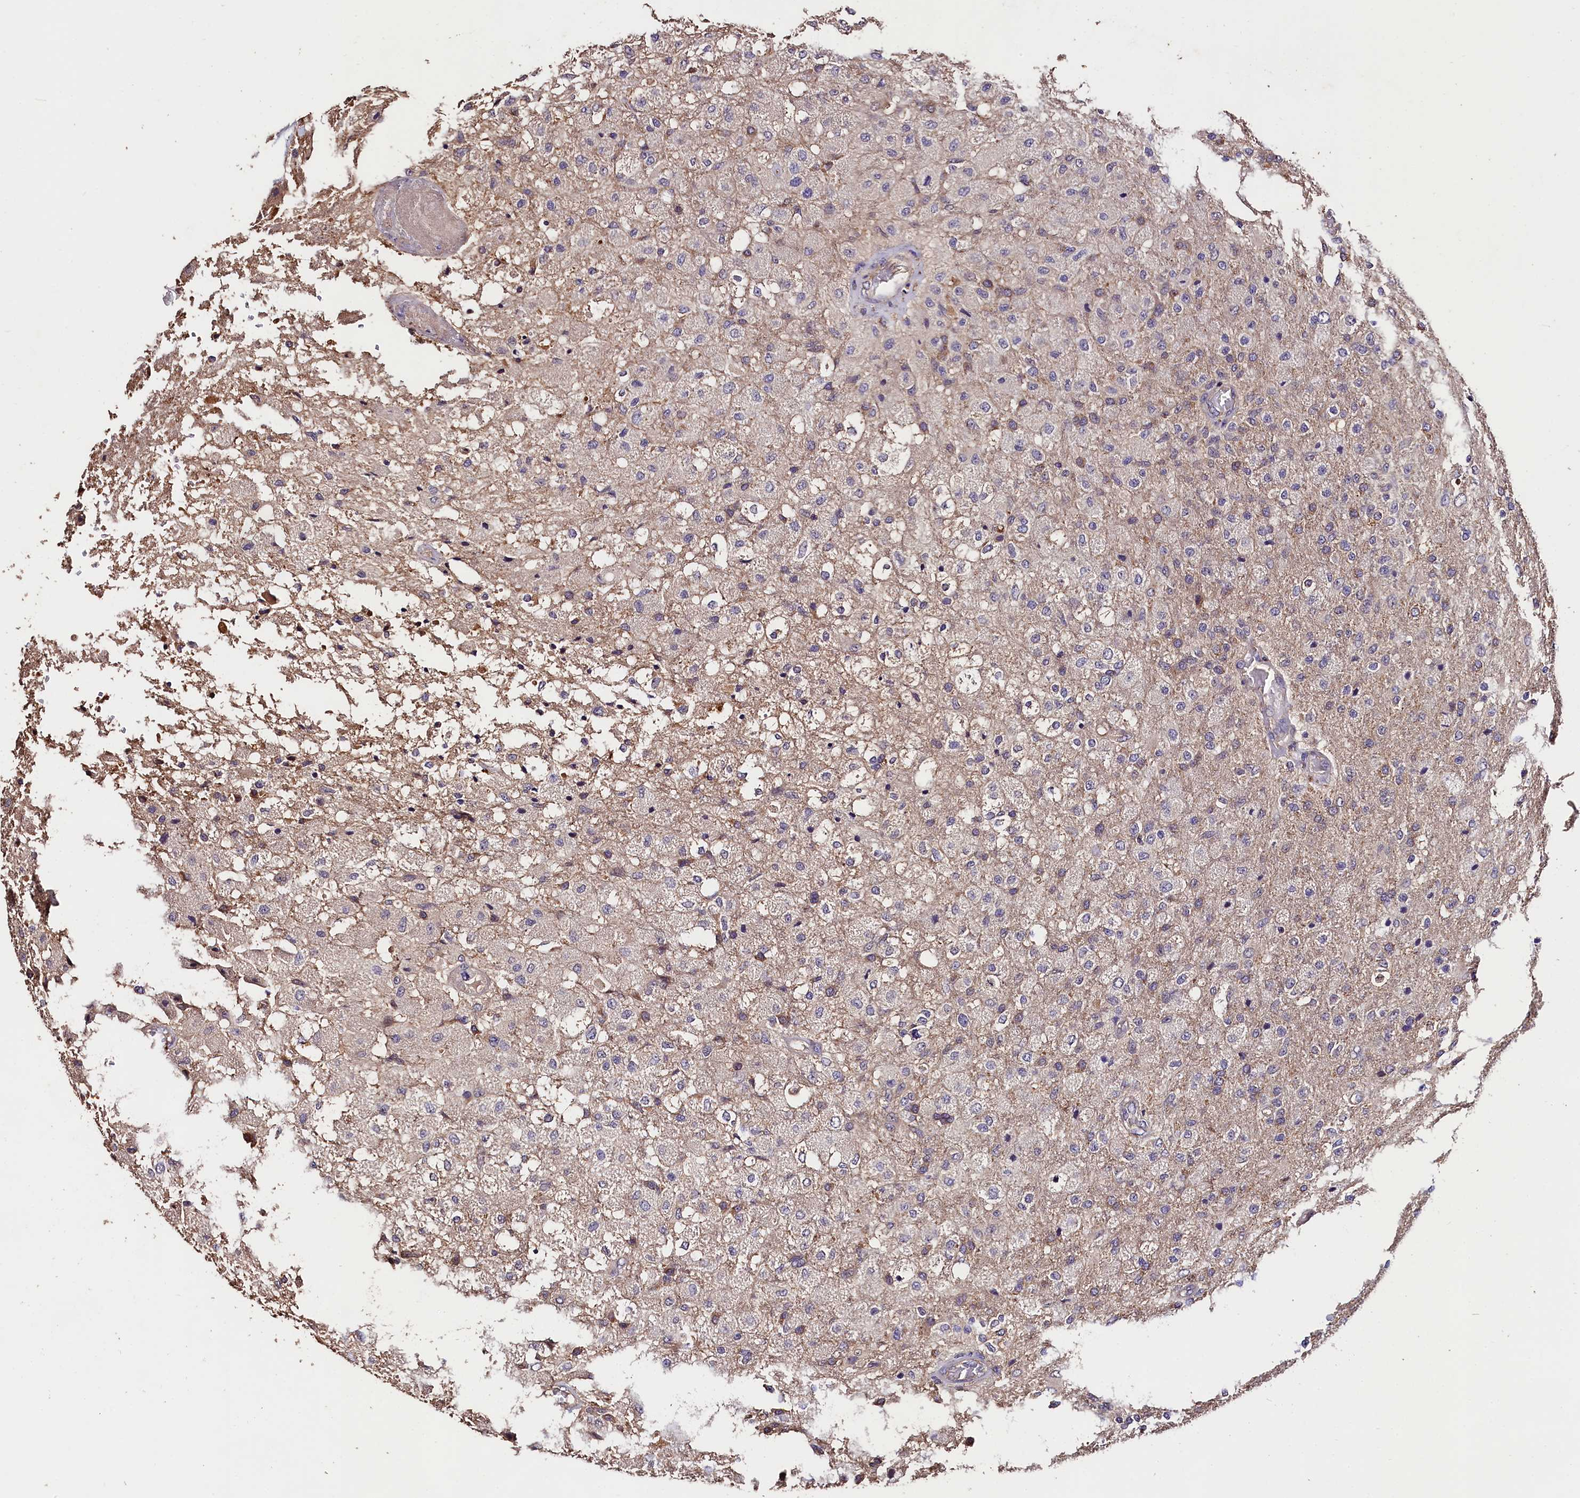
{"staining": {"intensity": "weak", "quantity": "<25%", "location": "cytoplasmic/membranous"}, "tissue": "glioma", "cell_type": "Tumor cells", "image_type": "cancer", "snomed": [{"axis": "morphology", "description": "Normal tissue, NOS"}, {"axis": "morphology", "description": "Glioma, malignant, High grade"}, {"axis": "topography", "description": "Cerebral cortex"}], "caption": "Immunohistochemistry (IHC) photomicrograph of neoplastic tissue: human glioma stained with DAB shows no significant protein staining in tumor cells. (DAB (3,3'-diaminobenzidine) IHC visualized using brightfield microscopy, high magnification).", "gene": "OAS3", "patient": {"sex": "male", "age": 77}}